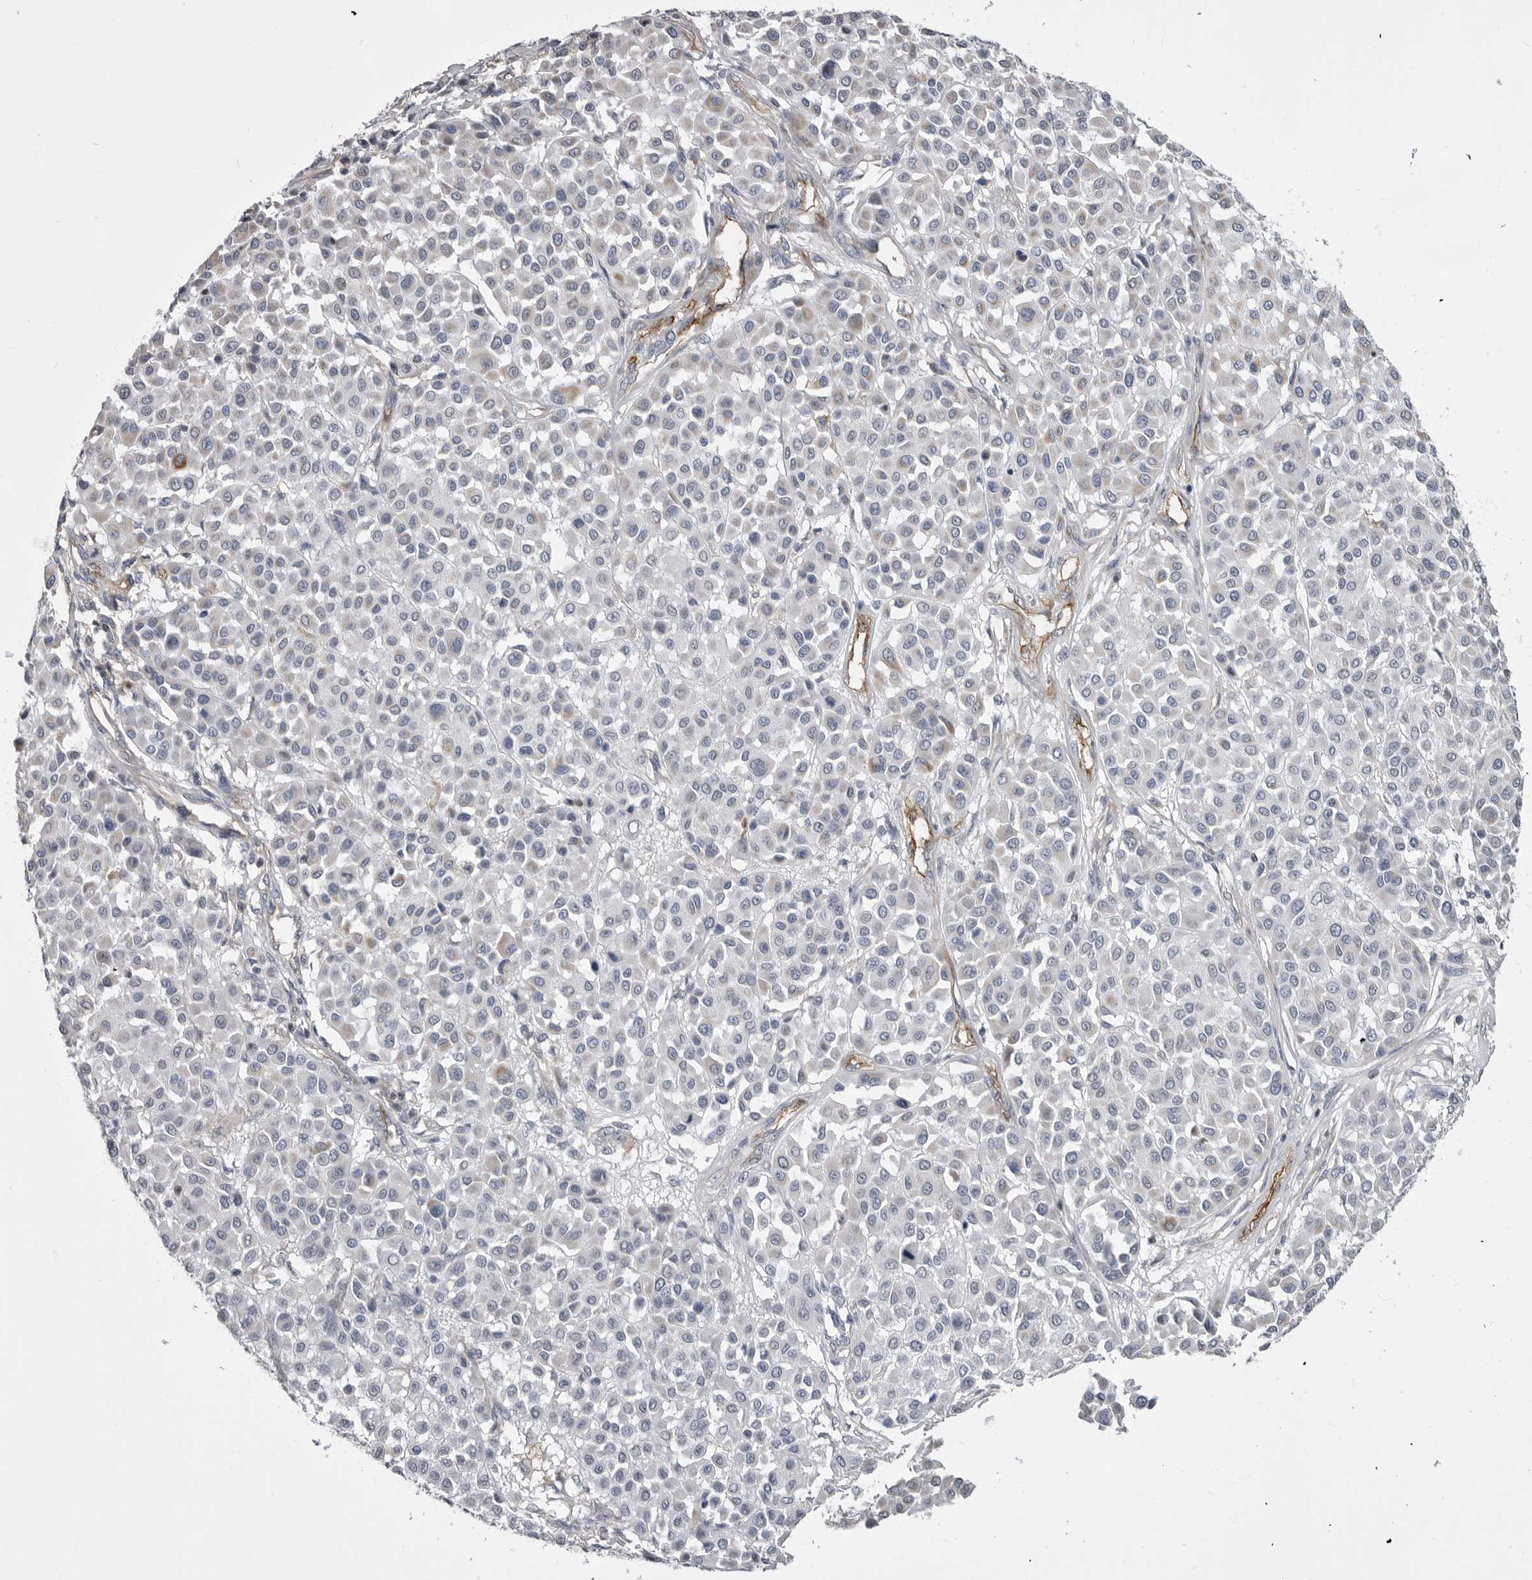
{"staining": {"intensity": "weak", "quantity": "25%-75%", "location": "cytoplasmic/membranous"}, "tissue": "melanoma", "cell_type": "Tumor cells", "image_type": "cancer", "snomed": [{"axis": "morphology", "description": "Malignant melanoma, Metastatic site"}, {"axis": "topography", "description": "Soft tissue"}], "caption": "DAB (3,3'-diaminobenzidine) immunohistochemical staining of malignant melanoma (metastatic site) shows weak cytoplasmic/membranous protein expression in approximately 25%-75% of tumor cells.", "gene": "OPLAH", "patient": {"sex": "male", "age": 41}}